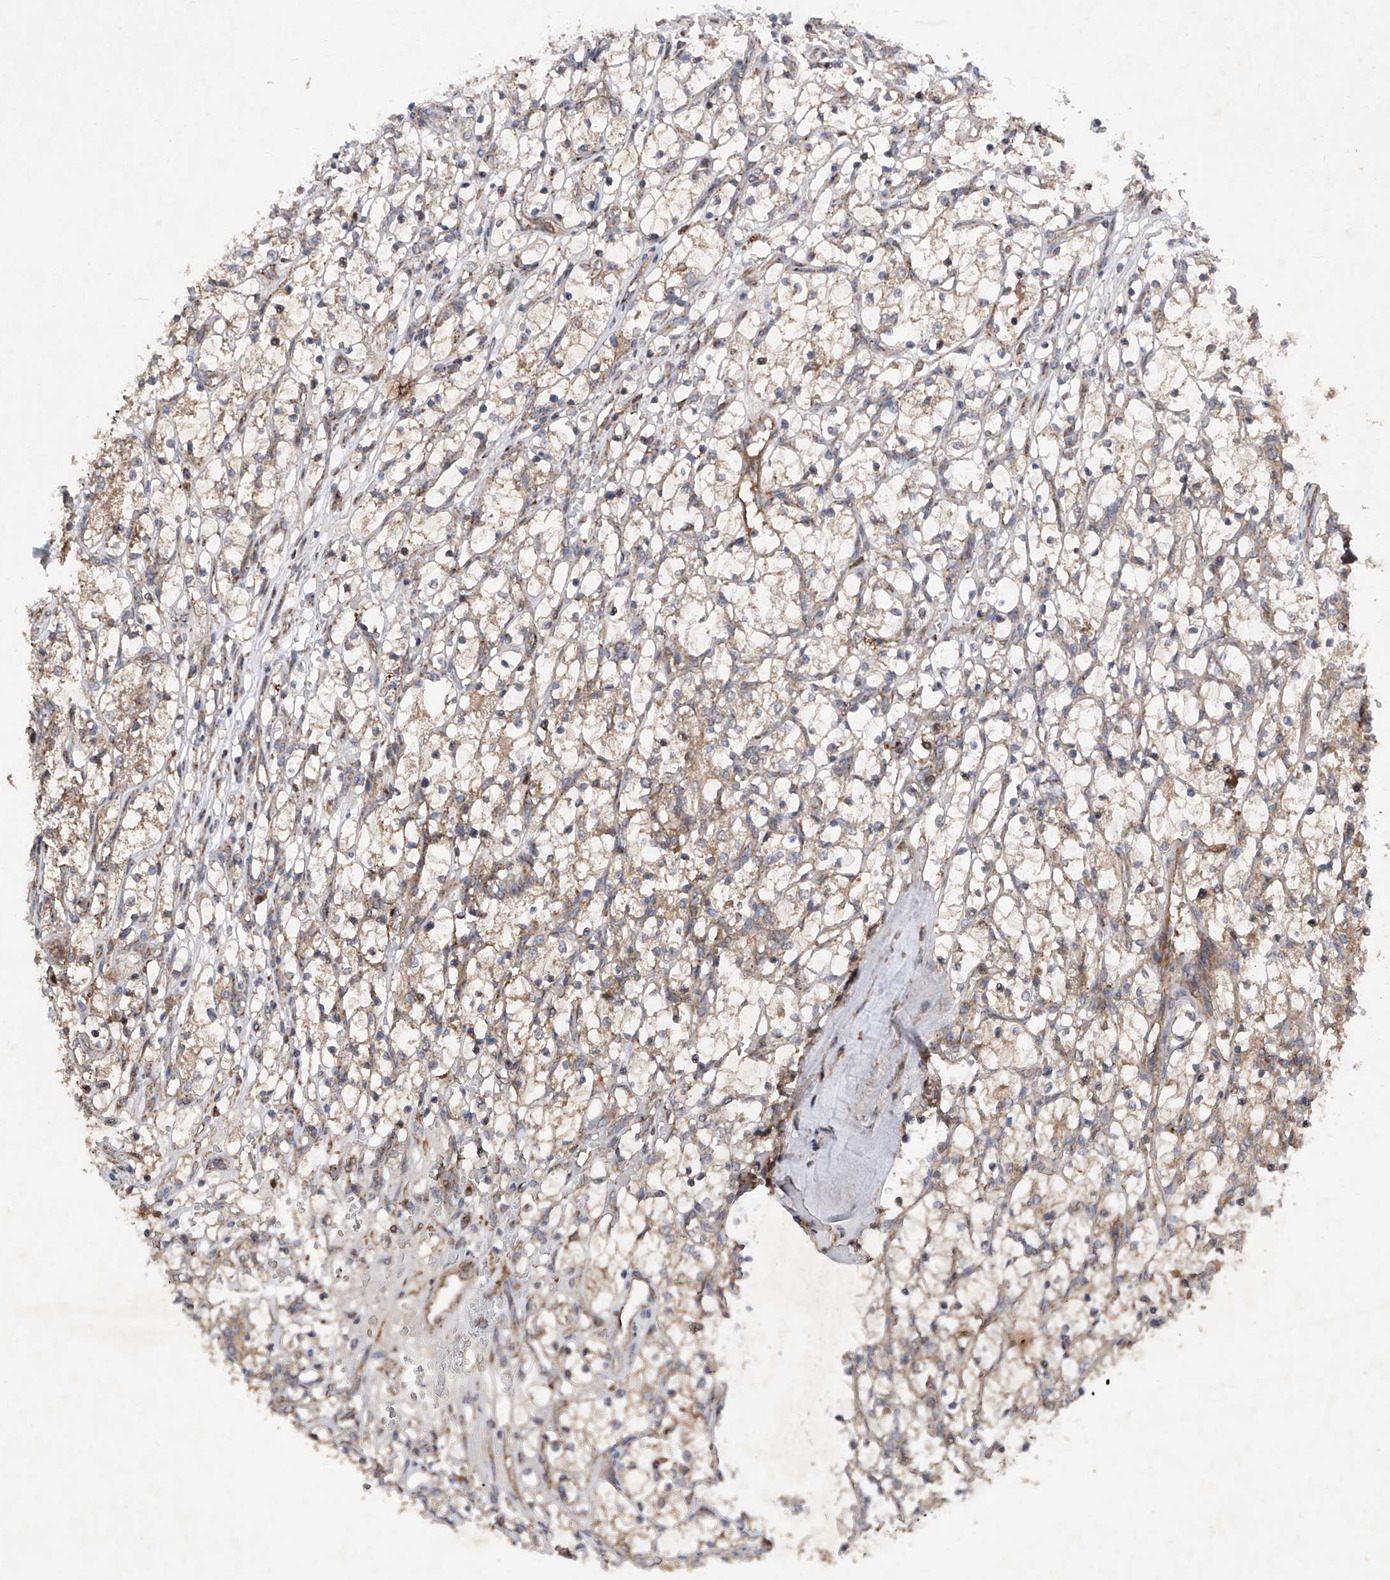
{"staining": {"intensity": "weak", "quantity": "25%-75%", "location": "cytoplasmic/membranous"}, "tissue": "renal cancer", "cell_type": "Tumor cells", "image_type": "cancer", "snomed": [{"axis": "morphology", "description": "Adenocarcinoma, NOS"}, {"axis": "topography", "description": "Kidney"}], "caption": "IHC photomicrograph of neoplastic tissue: human adenocarcinoma (renal) stained using immunohistochemistry (IHC) exhibits low levels of weak protein expression localized specifically in the cytoplasmic/membranous of tumor cells, appearing as a cytoplasmic/membranous brown color.", "gene": "DAD1", "patient": {"sex": "female", "age": 69}}